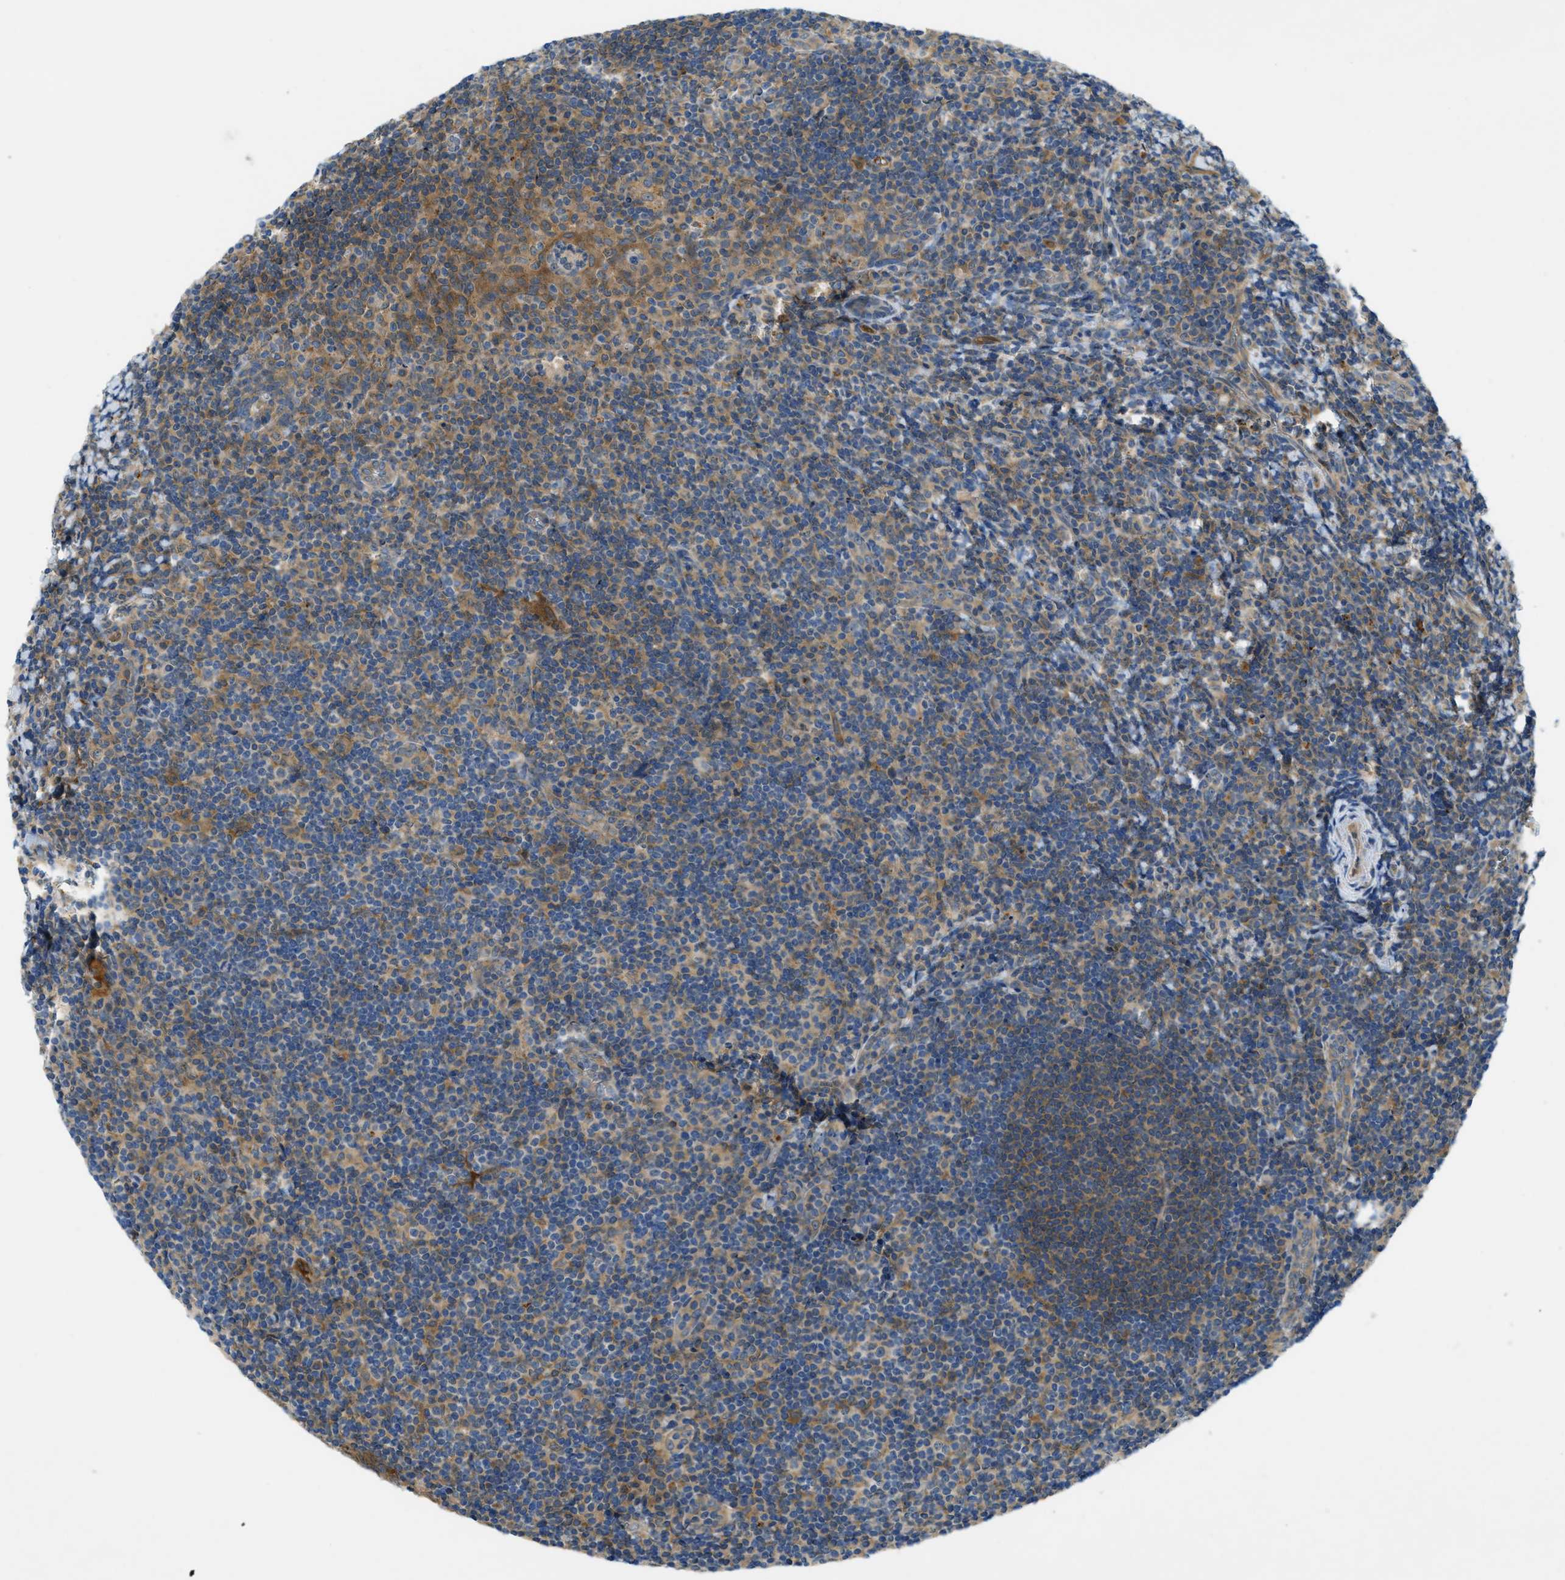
{"staining": {"intensity": "moderate", "quantity": "25%-75%", "location": "cytoplasmic/membranous"}, "tissue": "tonsil", "cell_type": "Germinal center cells", "image_type": "normal", "snomed": [{"axis": "morphology", "description": "Normal tissue, NOS"}, {"axis": "topography", "description": "Tonsil"}], "caption": "Tonsil stained with DAB immunohistochemistry demonstrates medium levels of moderate cytoplasmic/membranous positivity in about 25%-75% of germinal center cells. (DAB IHC, brown staining for protein, blue staining for nuclei).", "gene": "RIPK2", "patient": {"sex": "male", "age": 37}}